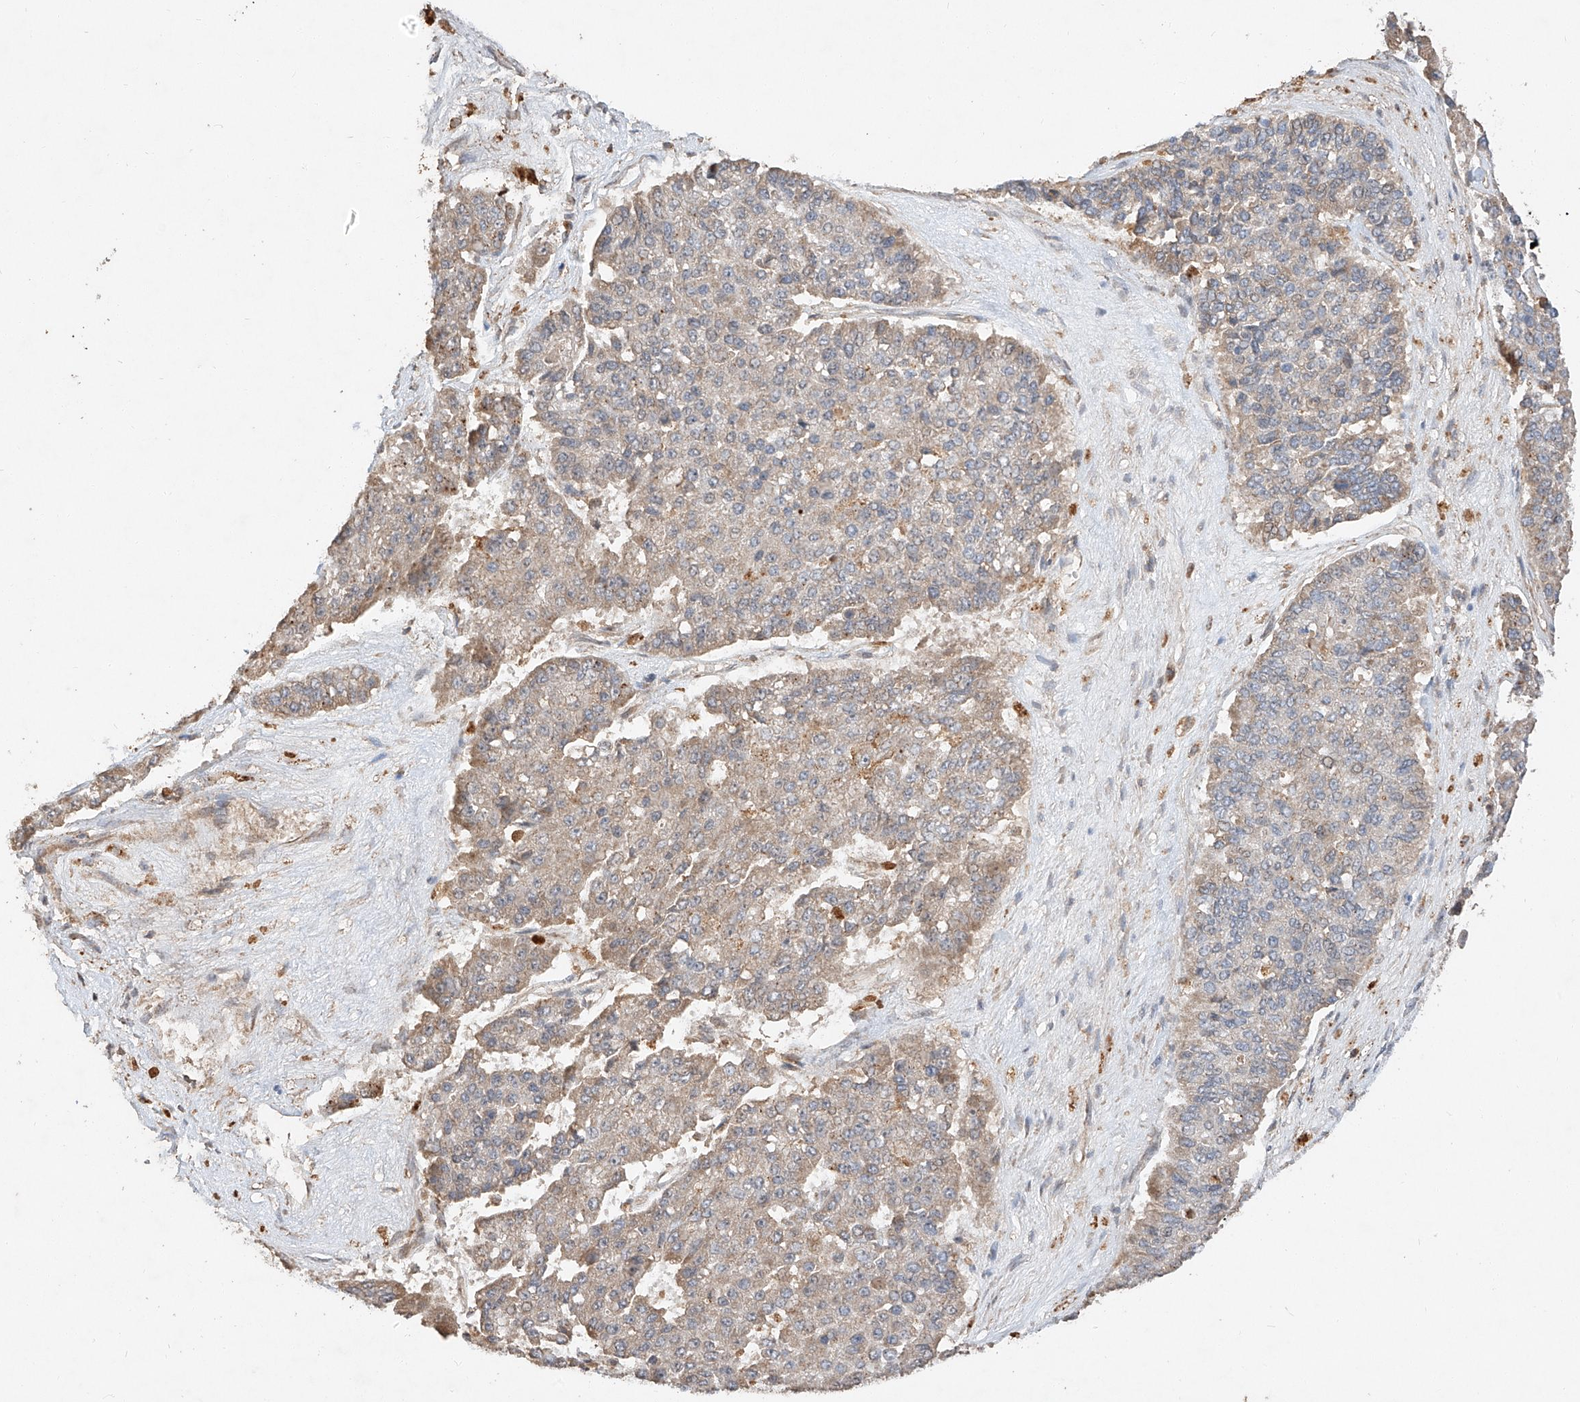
{"staining": {"intensity": "weak", "quantity": "<25%", "location": "cytoplasmic/membranous"}, "tissue": "pancreatic cancer", "cell_type": "Tumor cells", "image_type": "cancer", "snomed": [{"axis": "morphology", "description": "Adenocarcinoma, NOS"}, {"axis": "topography", "description": "Pancreas"}], "caption": "An immunohistochemistry image of pancreatic adenocarcinoma is shown. There is no staining in tumor cells of pancreatic adenocarcinoma. (DAB (3,3'-diaminobenzidine) immunohistochemistry (IHC) with hematoxylin counter stain).", "gene": "SUSD6", "patient": {"sex": "male", "age": 50}}